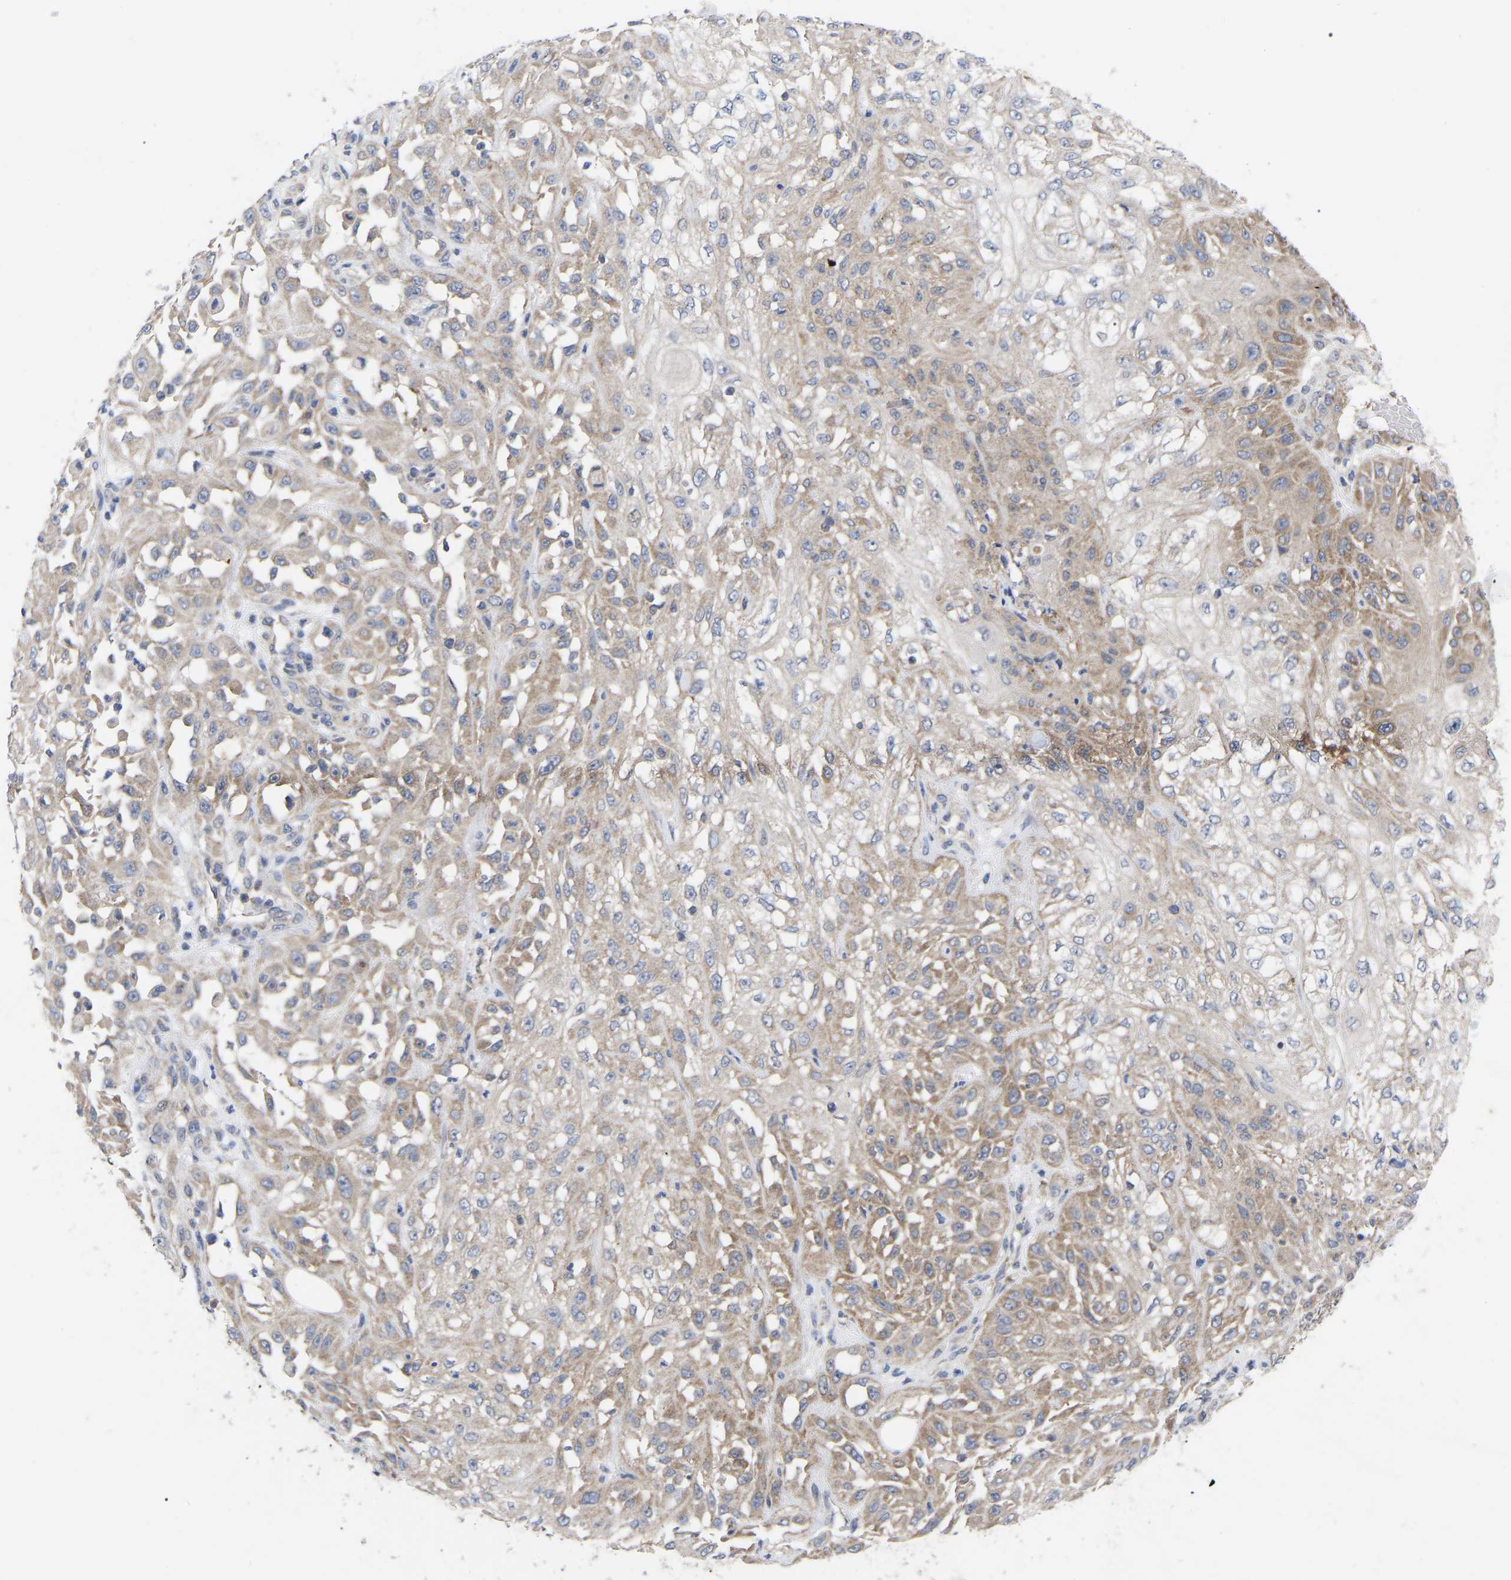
{"staining": {"intensity": "weak", "quantity": "25%-75%", "location": "cytoplasmic/membranous"}, "tissue": "skin cancer", "cell_type": "Tumor cells", "image_type": "cancer", "snomed": [{"axis": "morphology", "description": "Squamous cell carcinoma, NOS"}, {"axis": "morphology", "description": "Squamous cell carcinoma, metastatic, NOS"}, {"axis": "topography", "description": "Skin"}, {"axis": "topography", "description": "Lymph node"}], "caption": "Skin cancer tissue shows weak cytoplasmic/membranous staining in approximately 25%-75% of tumor cells Using DAB (3,3'-diaminobenzidine) (brown) and hematoxylin (blue) stains, captured at high magnification using brightfield microscopy.", "gene": "TCP1", "patient": {"sex": "male", "age": 75}}